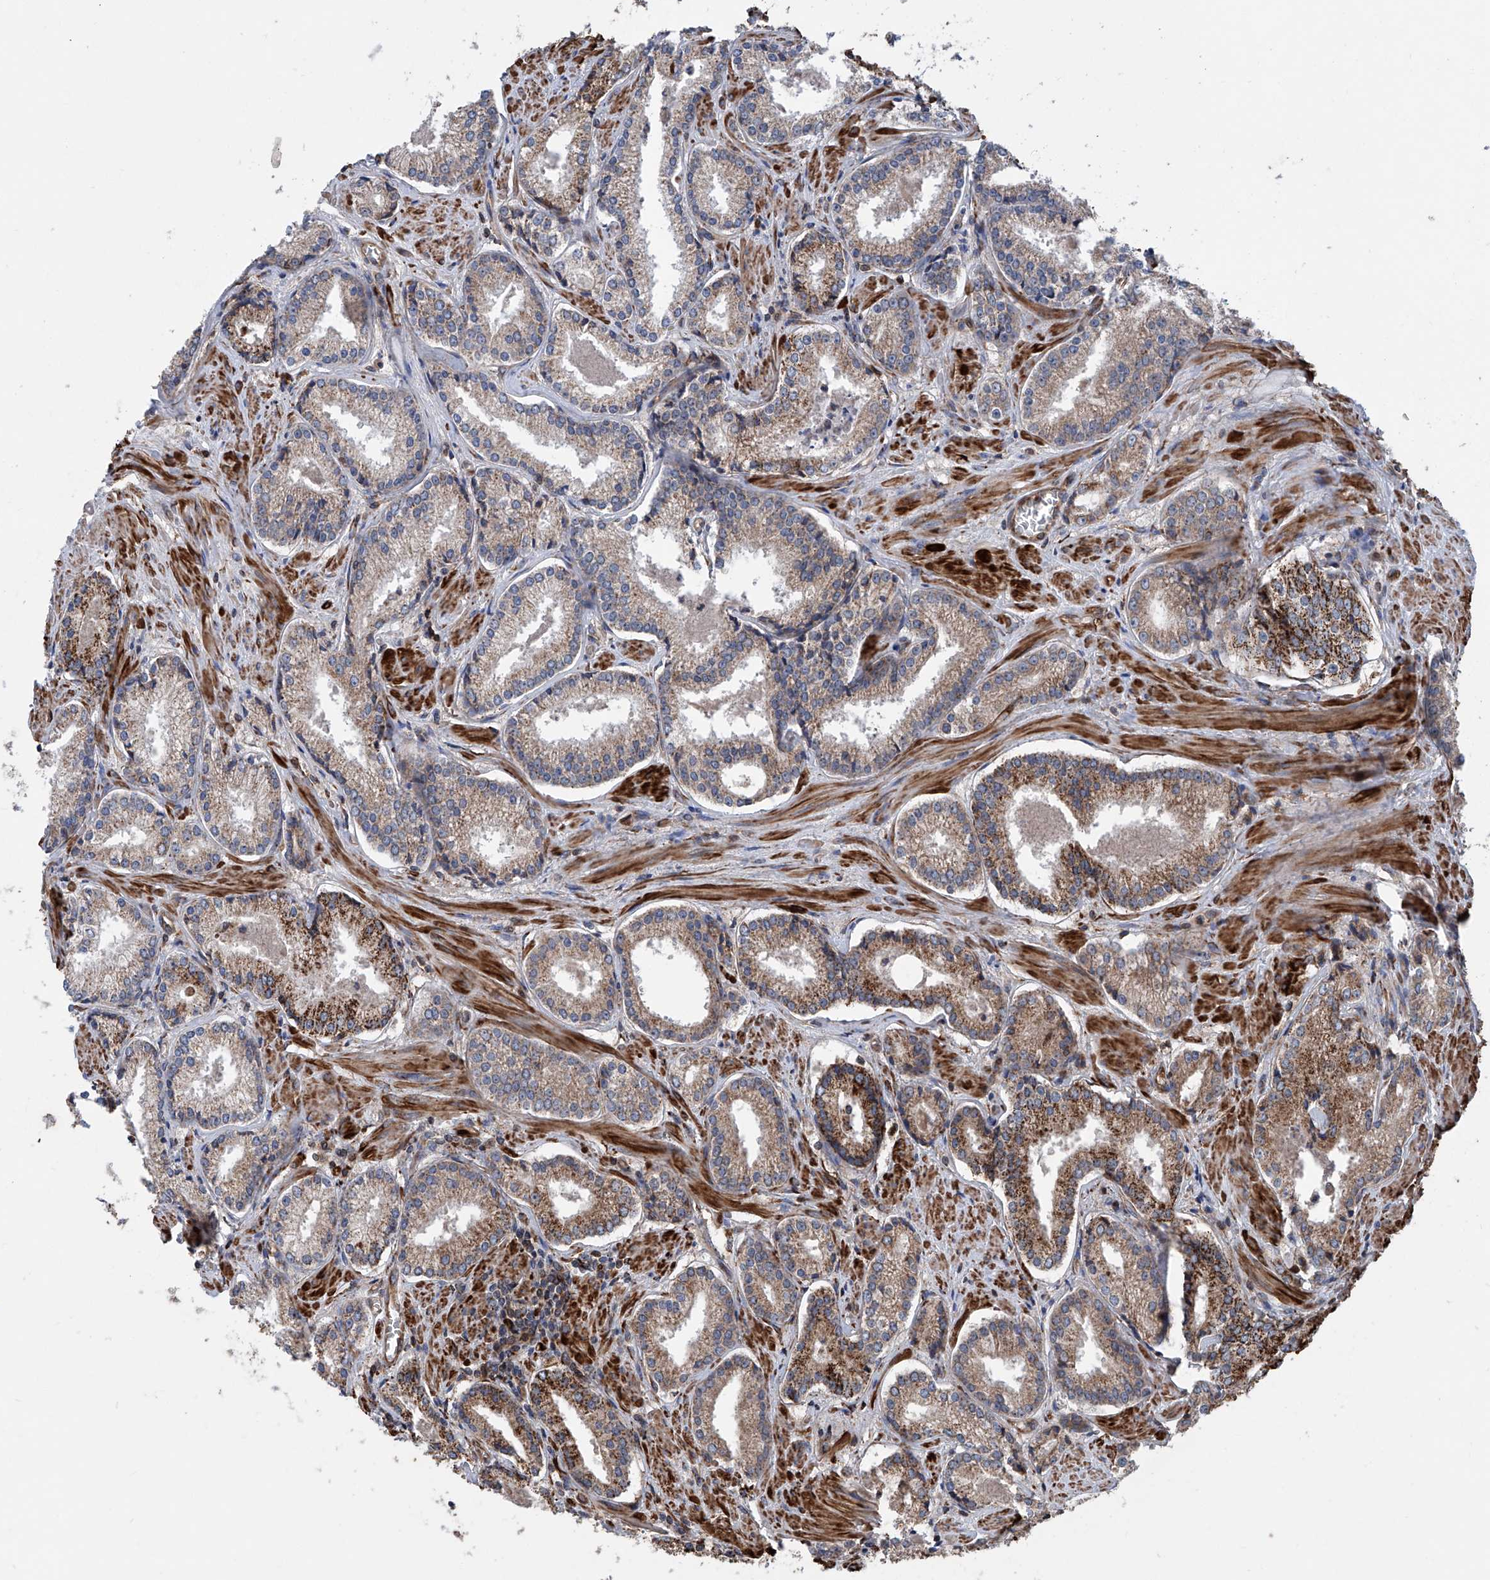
{"staining": {"intensity": "moderate", "quantity": "25%-75%", "location": "cytoplasmic/membranous"}, "tissue": "prostate cancer", "cell_type": "Tumor cells", "image_type": "cancer", "snomed": [{"axis": "morphology", "description": "Adenocarcinoma, Low grade"}, {"axis": "topography", "description": "Prostate"}], "caption": "Approximately 25%-75% of tumor cells in prostate low-grade adenocarcinoma exhibit moderate cytoplasmic/membranous protein staining as visualized by brown immunohistochemical staining.", "gene": "ASCC3", "patient": {"sex": "male", "age": 54}}